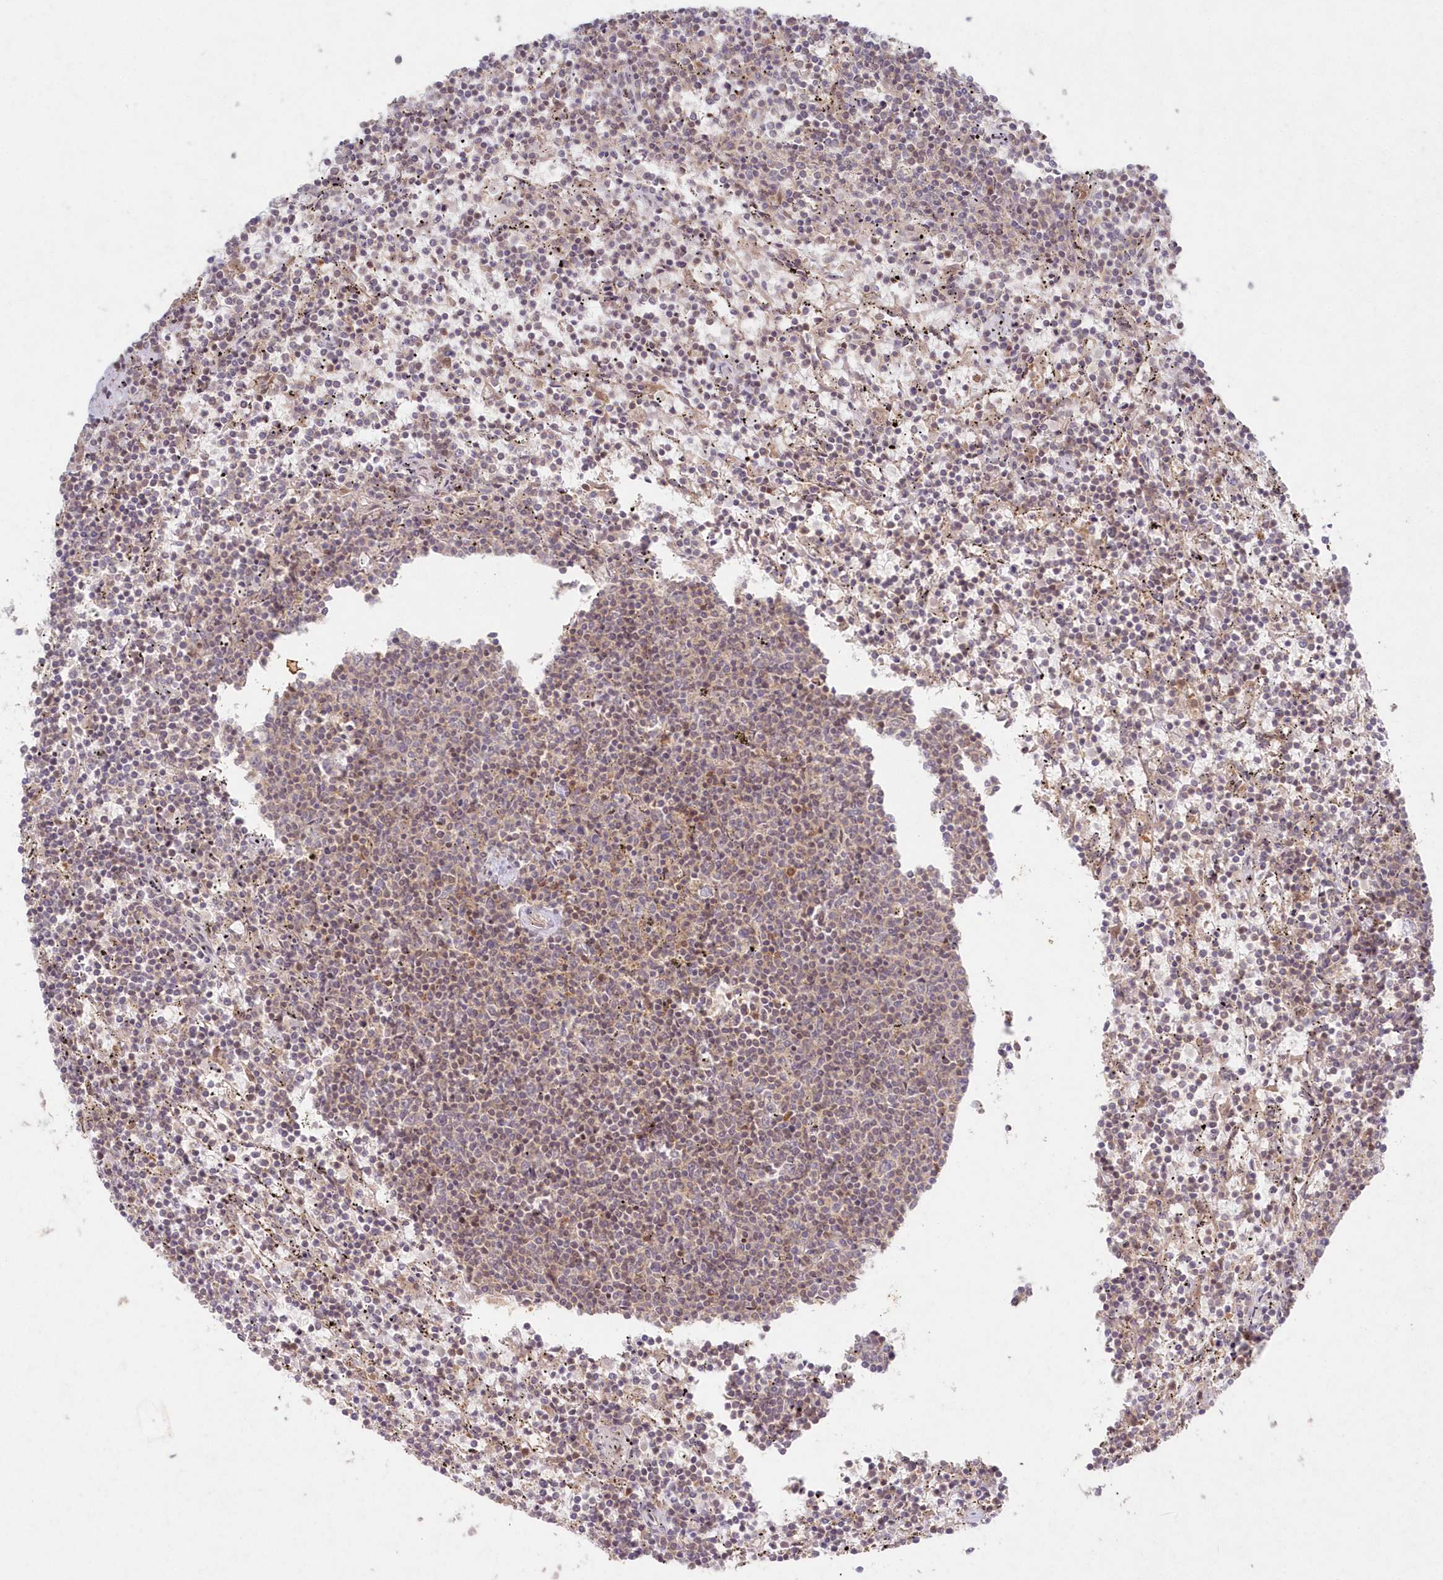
{"staining": {"intensity": "weak", "quantity": "<25%", "location": "nuclear"}, "tissue": "lymphoma", "cell_type": "Tumor cells", "image_type": "cancer", "snomed": [{"axis": "morphology", "description": "Malignant lymphoma, non-Hodgkin's type, Low grade"}, {"axis": "topography", "description": "Spleen"}], "caption": "This is a micrograph of immunohistochemistry staining of lymphoma, which shows no positivity in tumor cells.", "gene": "ASCC1", "patient": {"sex": "female", "age": 50}}